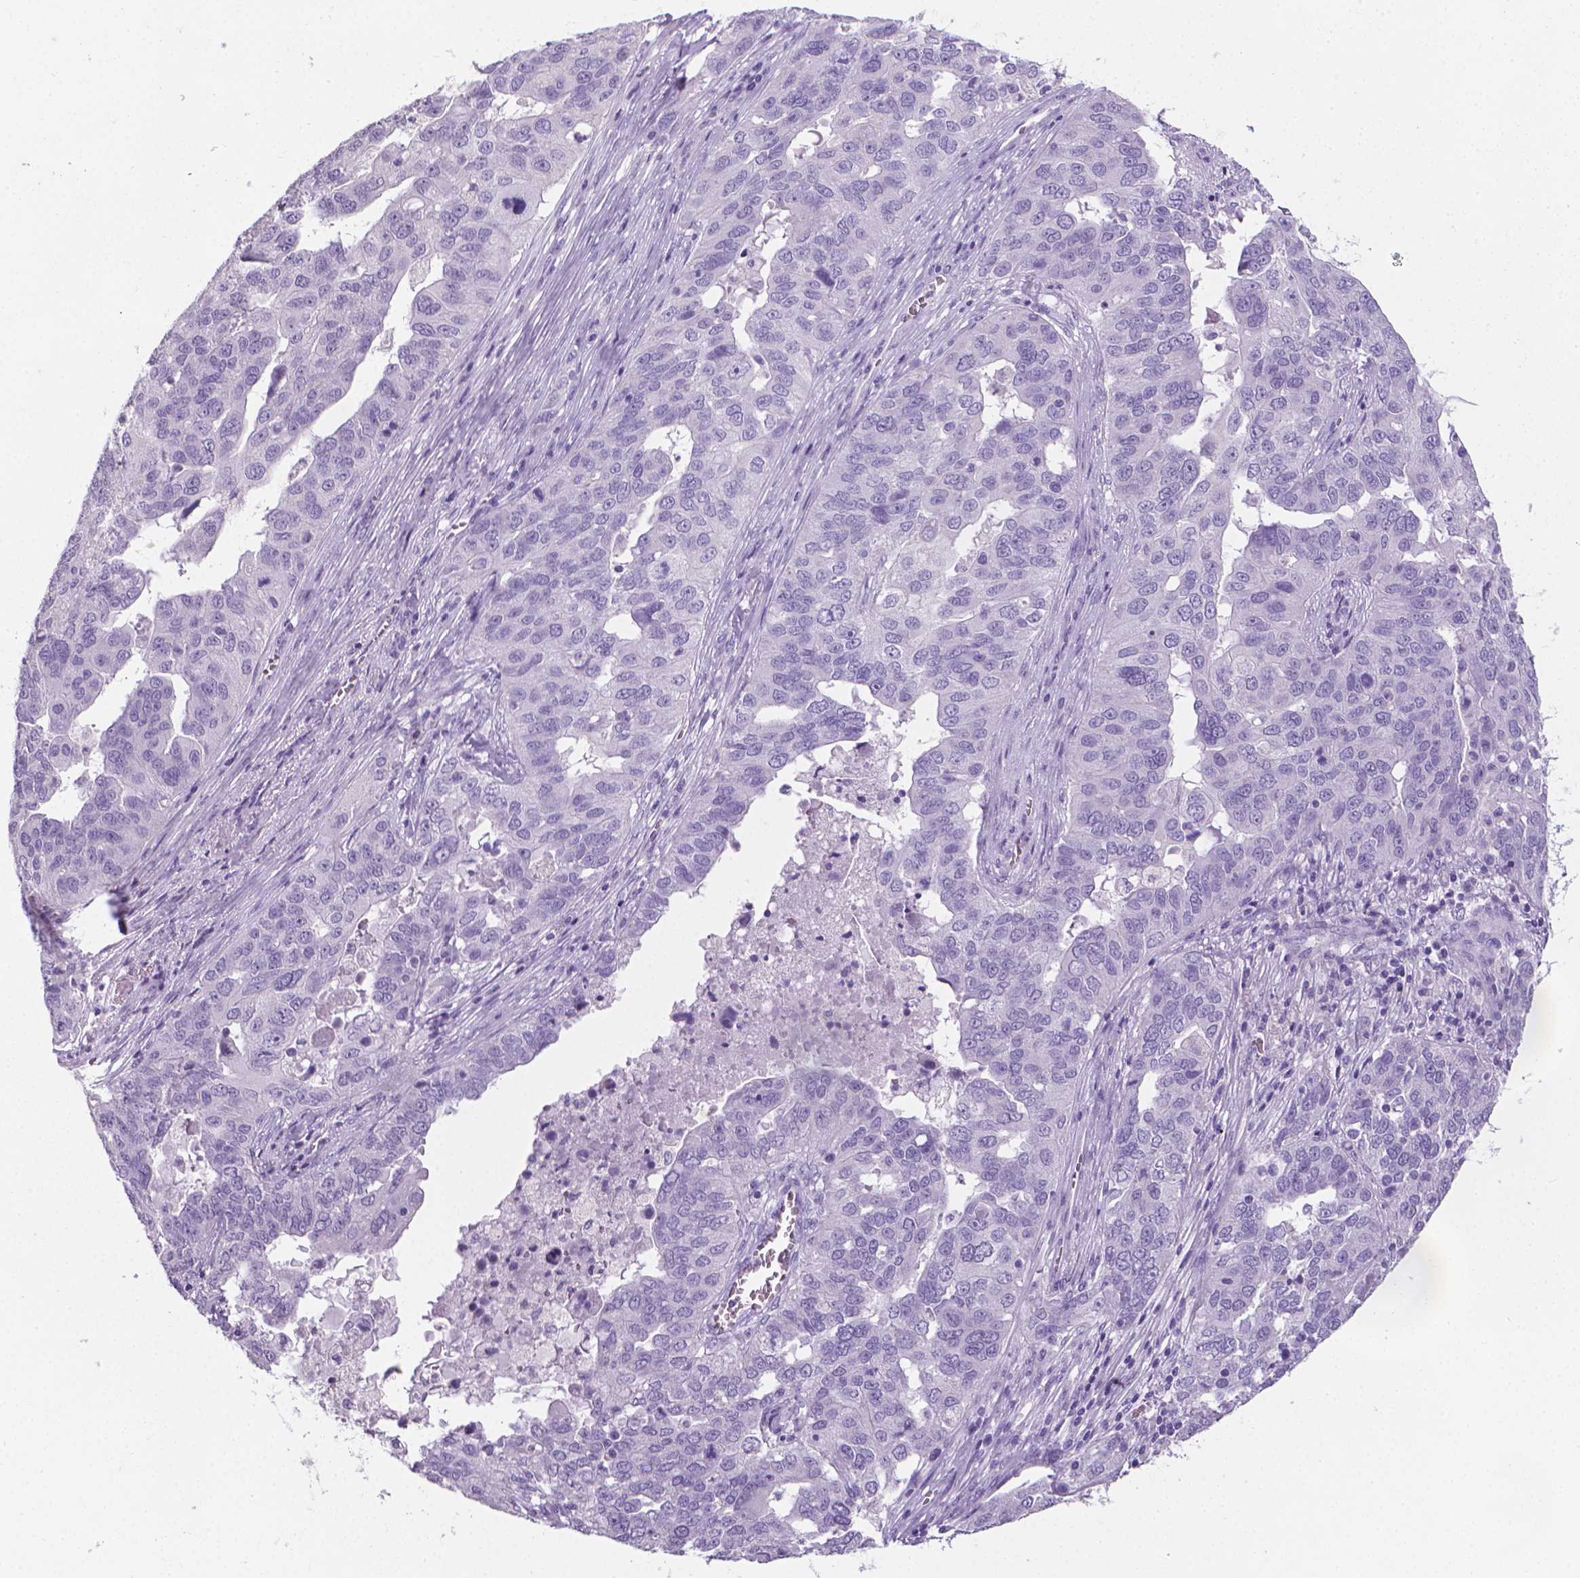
{"staining": {"intensity": "negative", "quantity": "none", "location": "none"}, "tissue": "ovarian cancer", "cell_type": "Tumor cells", "image_type": "cancer", "snomed": [{"axis": "morphology", "description": "Carcinoma, endometroid"}, {"axis": "topography", "description": "Soft tissue"}, {"axis": "topography", "description": "Ovary"}], "caption": "There is no significant positivity in tumor cells of ovarian cancer (endometroid carcinoma).", "gene": "XPNPEP2", "patient": {"sex": "female", "age": 52}}